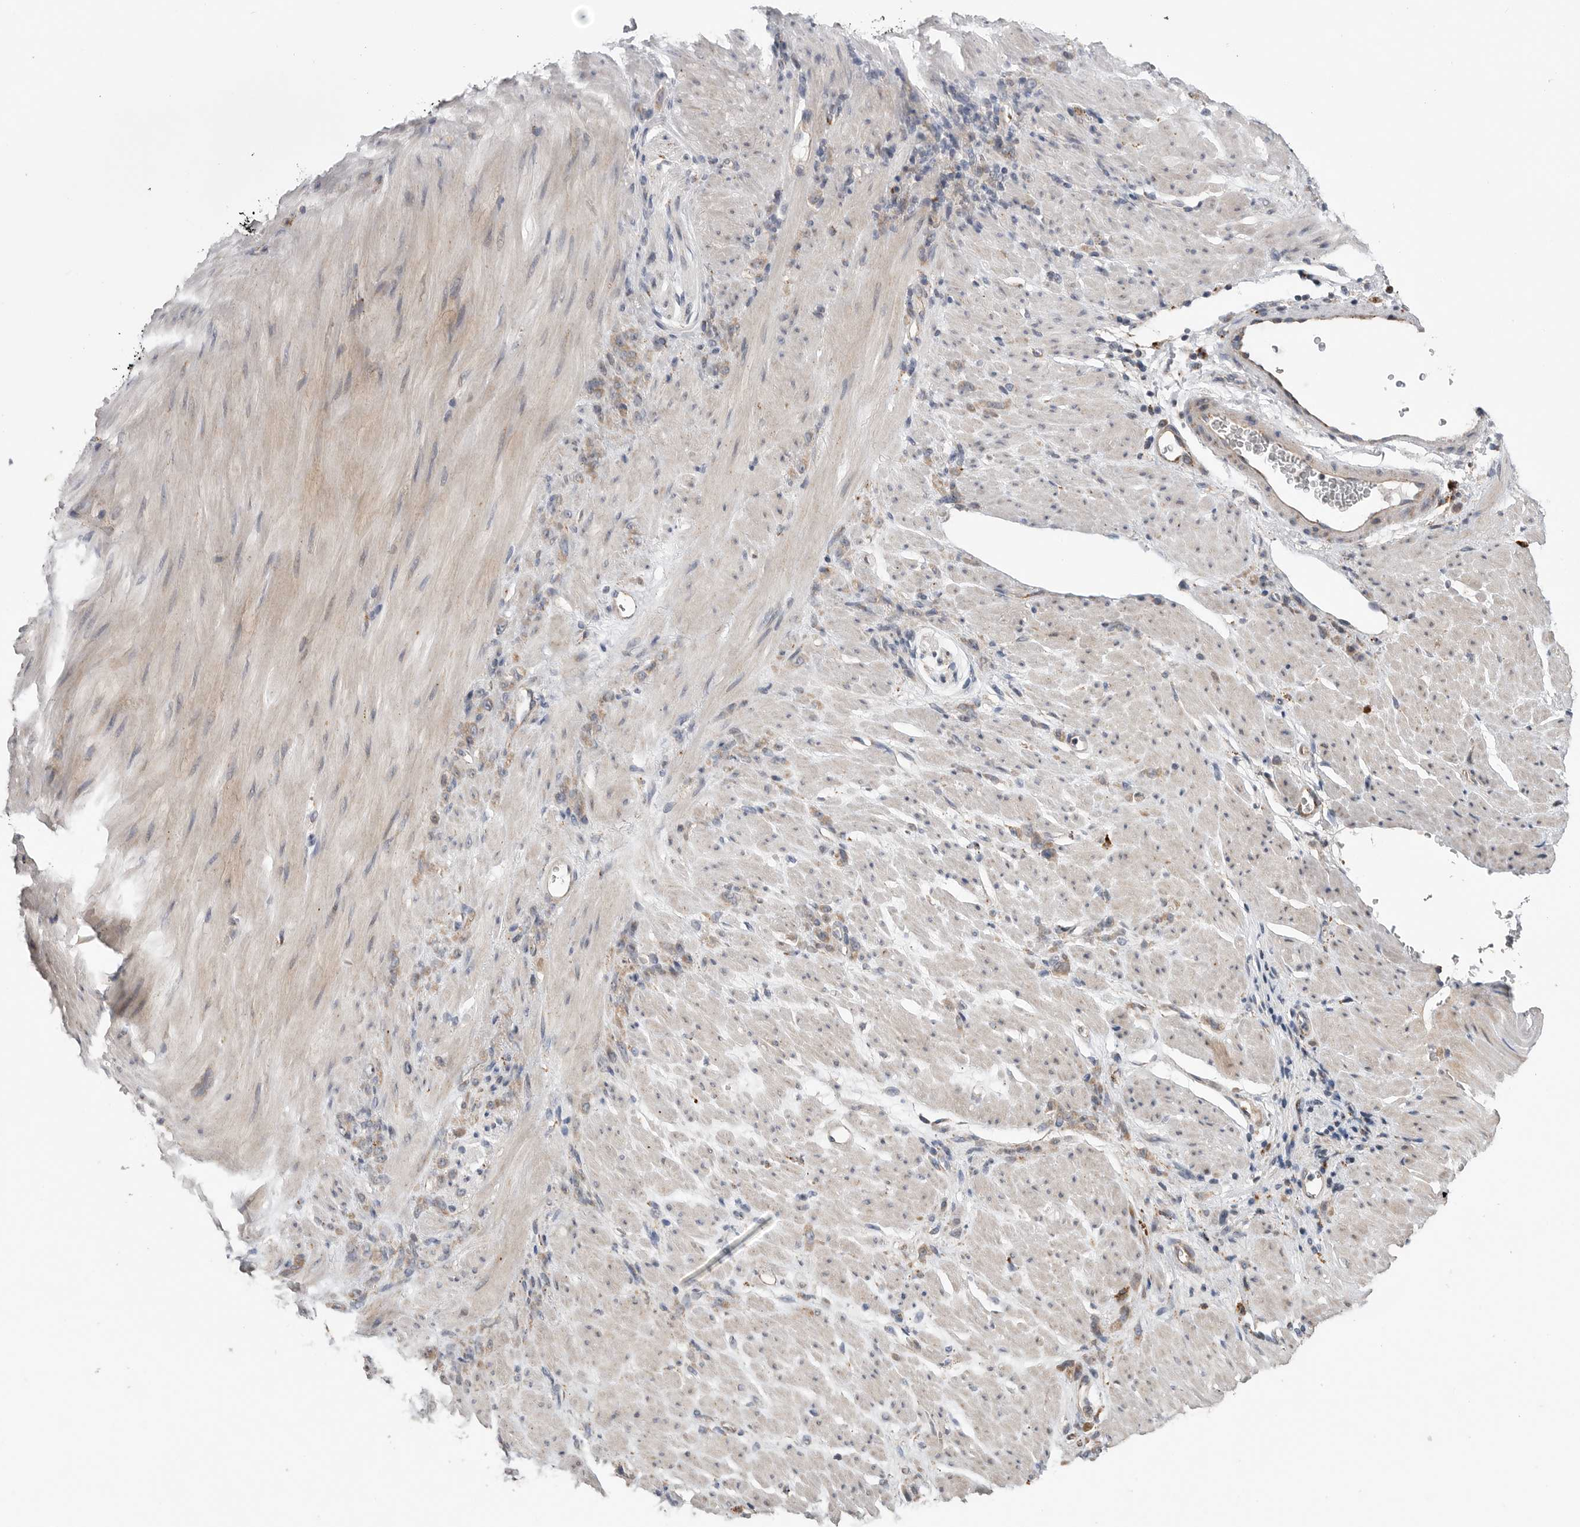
{"staining": {"intensity": "moderate", "quantity": ">75%", "location": "cytoplasmic/membranous"}, "tissue": "stomach cancer", "cell_type": "Tumor cells", "image_type": "cancer", "snomed": [{"axis": "morphology", "description": "Normal tissue, NOS"}, {"axis": "morphology", "description": "Adenocarcinoma, NOS"}, {"axis": "topography", "description": "Stomach"}], "caption": "IHC micrograph of human adenocarcinoma (stomach) stained for a protein (brown), which reveals medium levels of moderate cytoplasmic/membranous expression in approximately >75% of tumor cells.", "gene": "GALNS", "patient": {"sex": "male", "age": 82}}